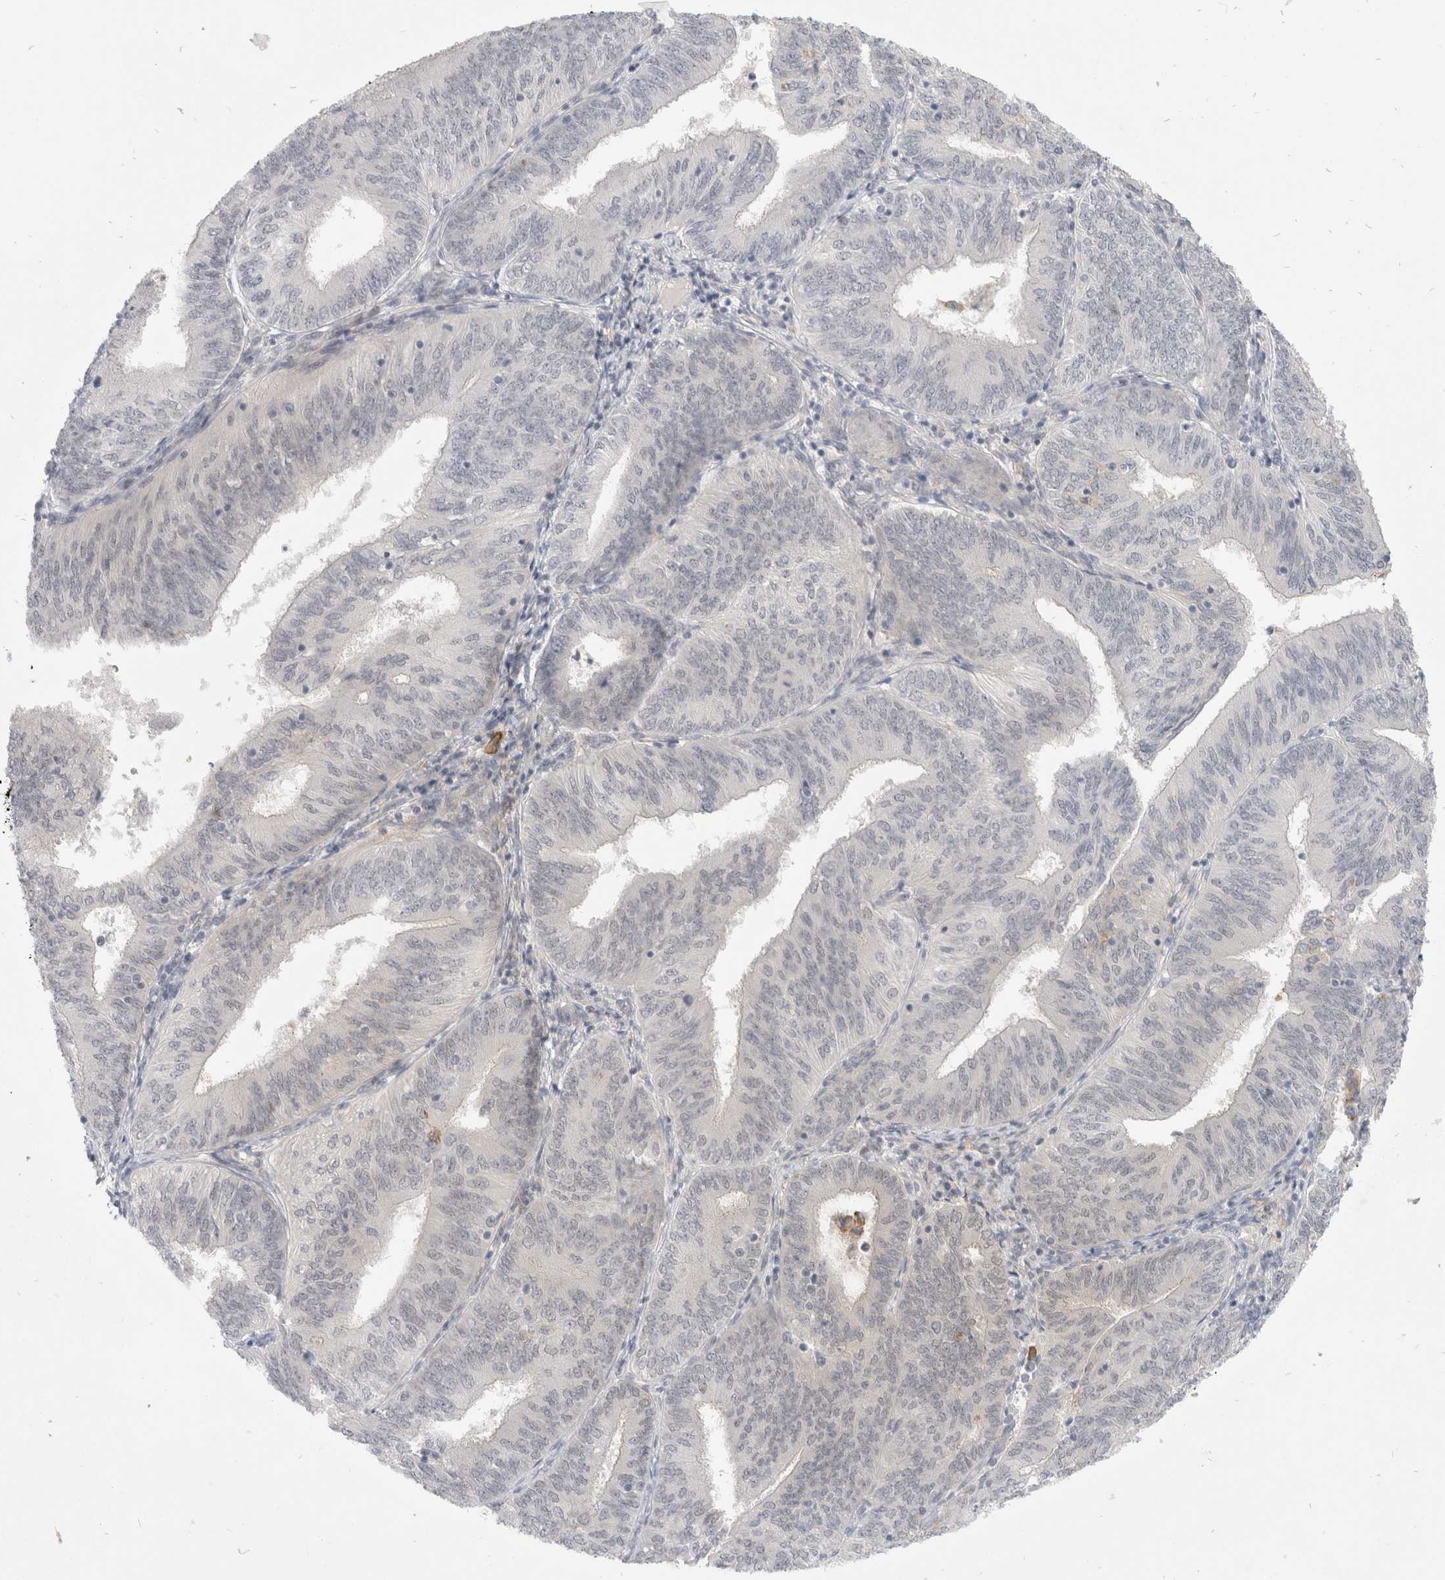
{"staining": {"intensity": "negative", "quantity": "none", "location": "none"}, "tissue": "endometrial cancer", "cell_type": "Tumor cells", "image_type": "cancer", "snomed": [{"axis": "morphology", "description": "Adenocarcinoma, NOS"}, {"axis": "topography", "description": "Endometrium"}], "caption": "Human endometrial cancer (adenocarcinoma) stained for a protein using IHC demonstrates no positivity in tumor cells.", "gene": "TOM1L2", "patient": {"sex": "female", "age": 58}}